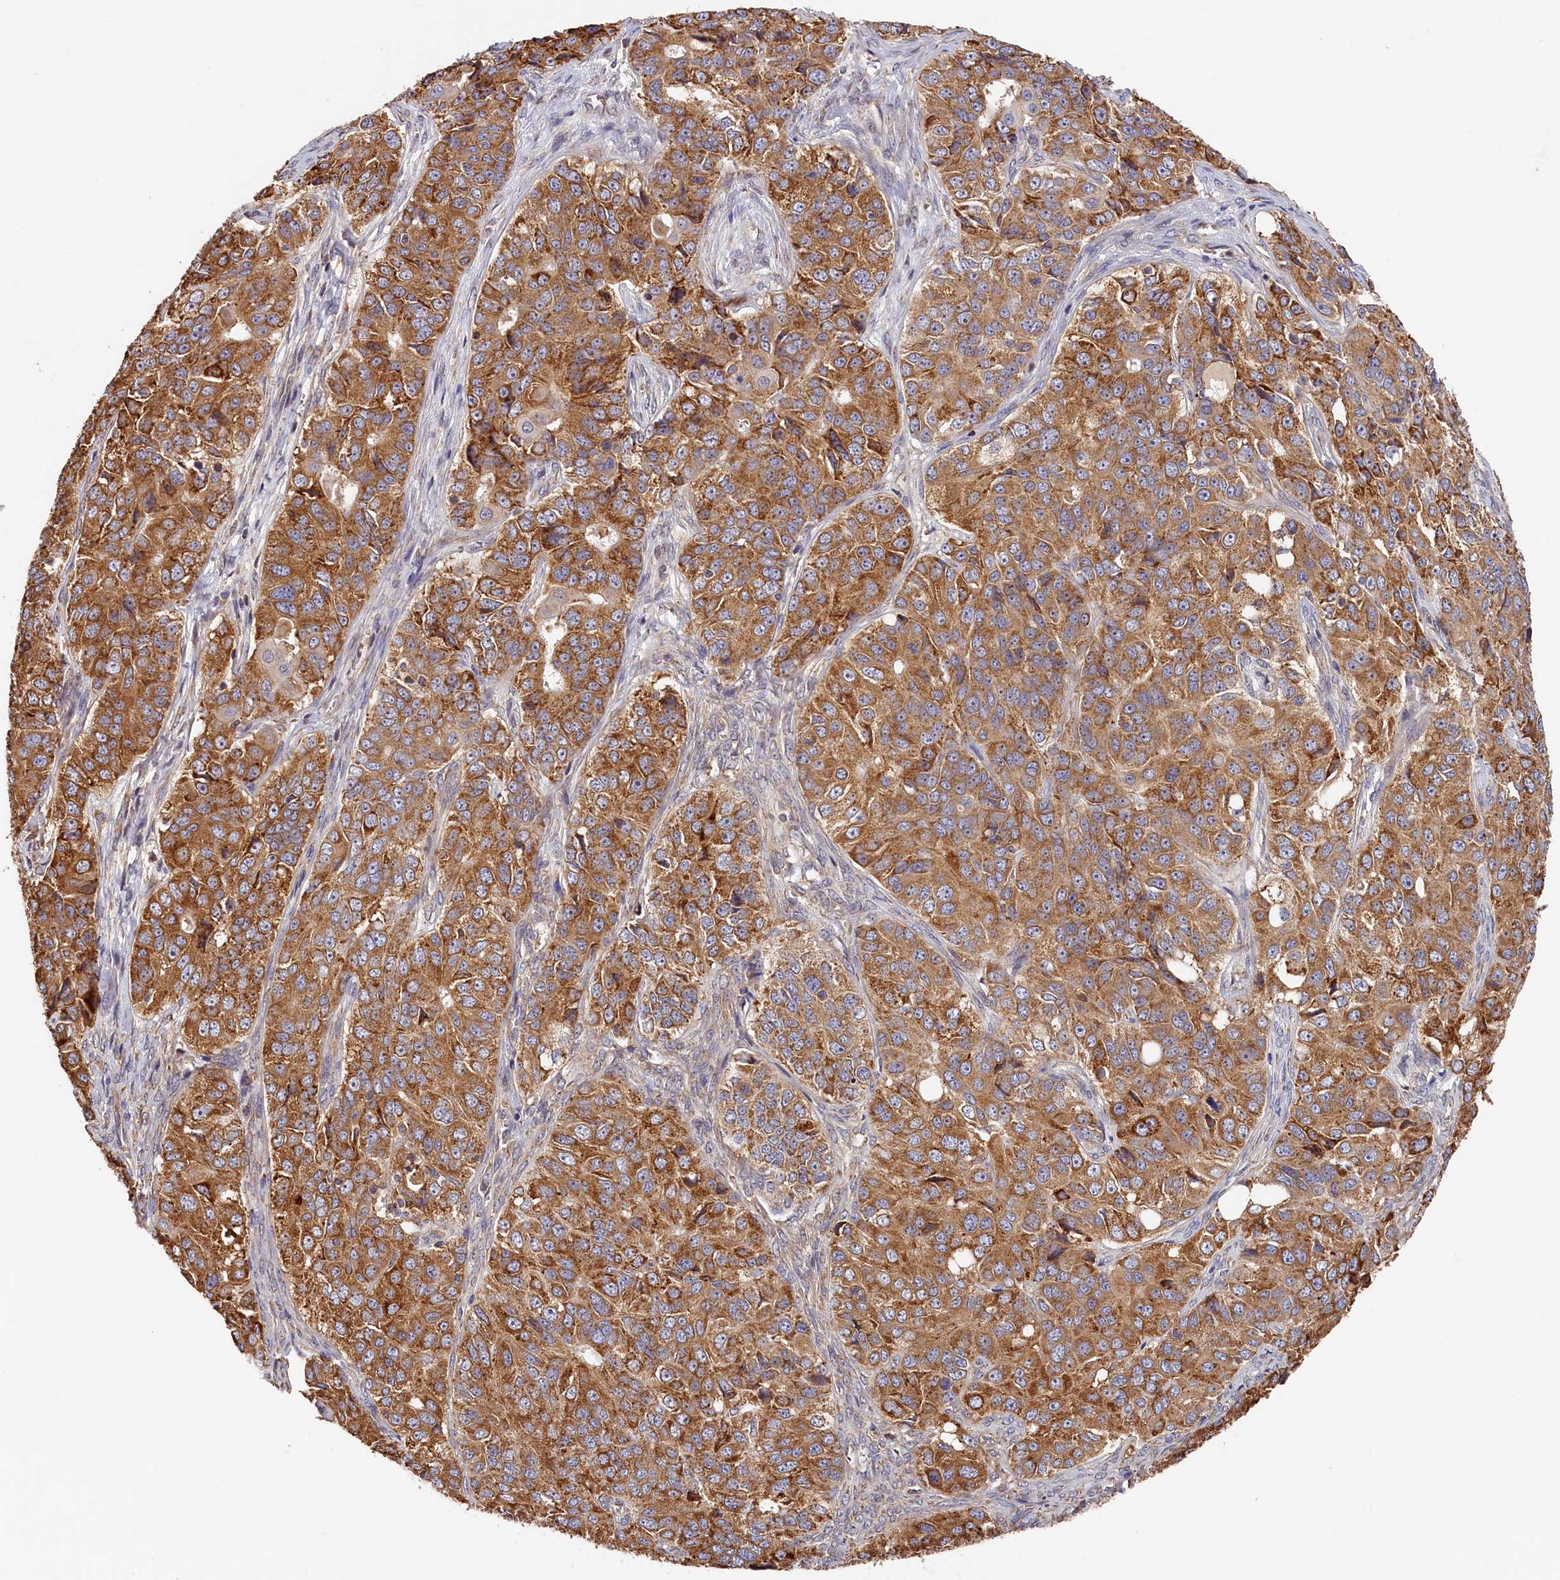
{"staining": {"intensity": "moderate", "quantity": ">75%", "location": "cytoplasmic/membranous"}, "tissue": "ovarian cancer", "cell_type": "Tumor cells", "image_type": "cancer", "snomed": [{"axis": "morphology", "description": "Carcinoma, endometroid"}, {"axis": "topography", "description": "Ovary"}], "caption": "Protein analysis of ovarian cancer tissue reveals moderate cytoplasmic/membranous expression in approximately >75% of tumor cells. (brown staining indicates protein expression, while blue staining denotes nuclei).", "gene": "CEP44", "patient": {"sex": "female", "age": 51}}